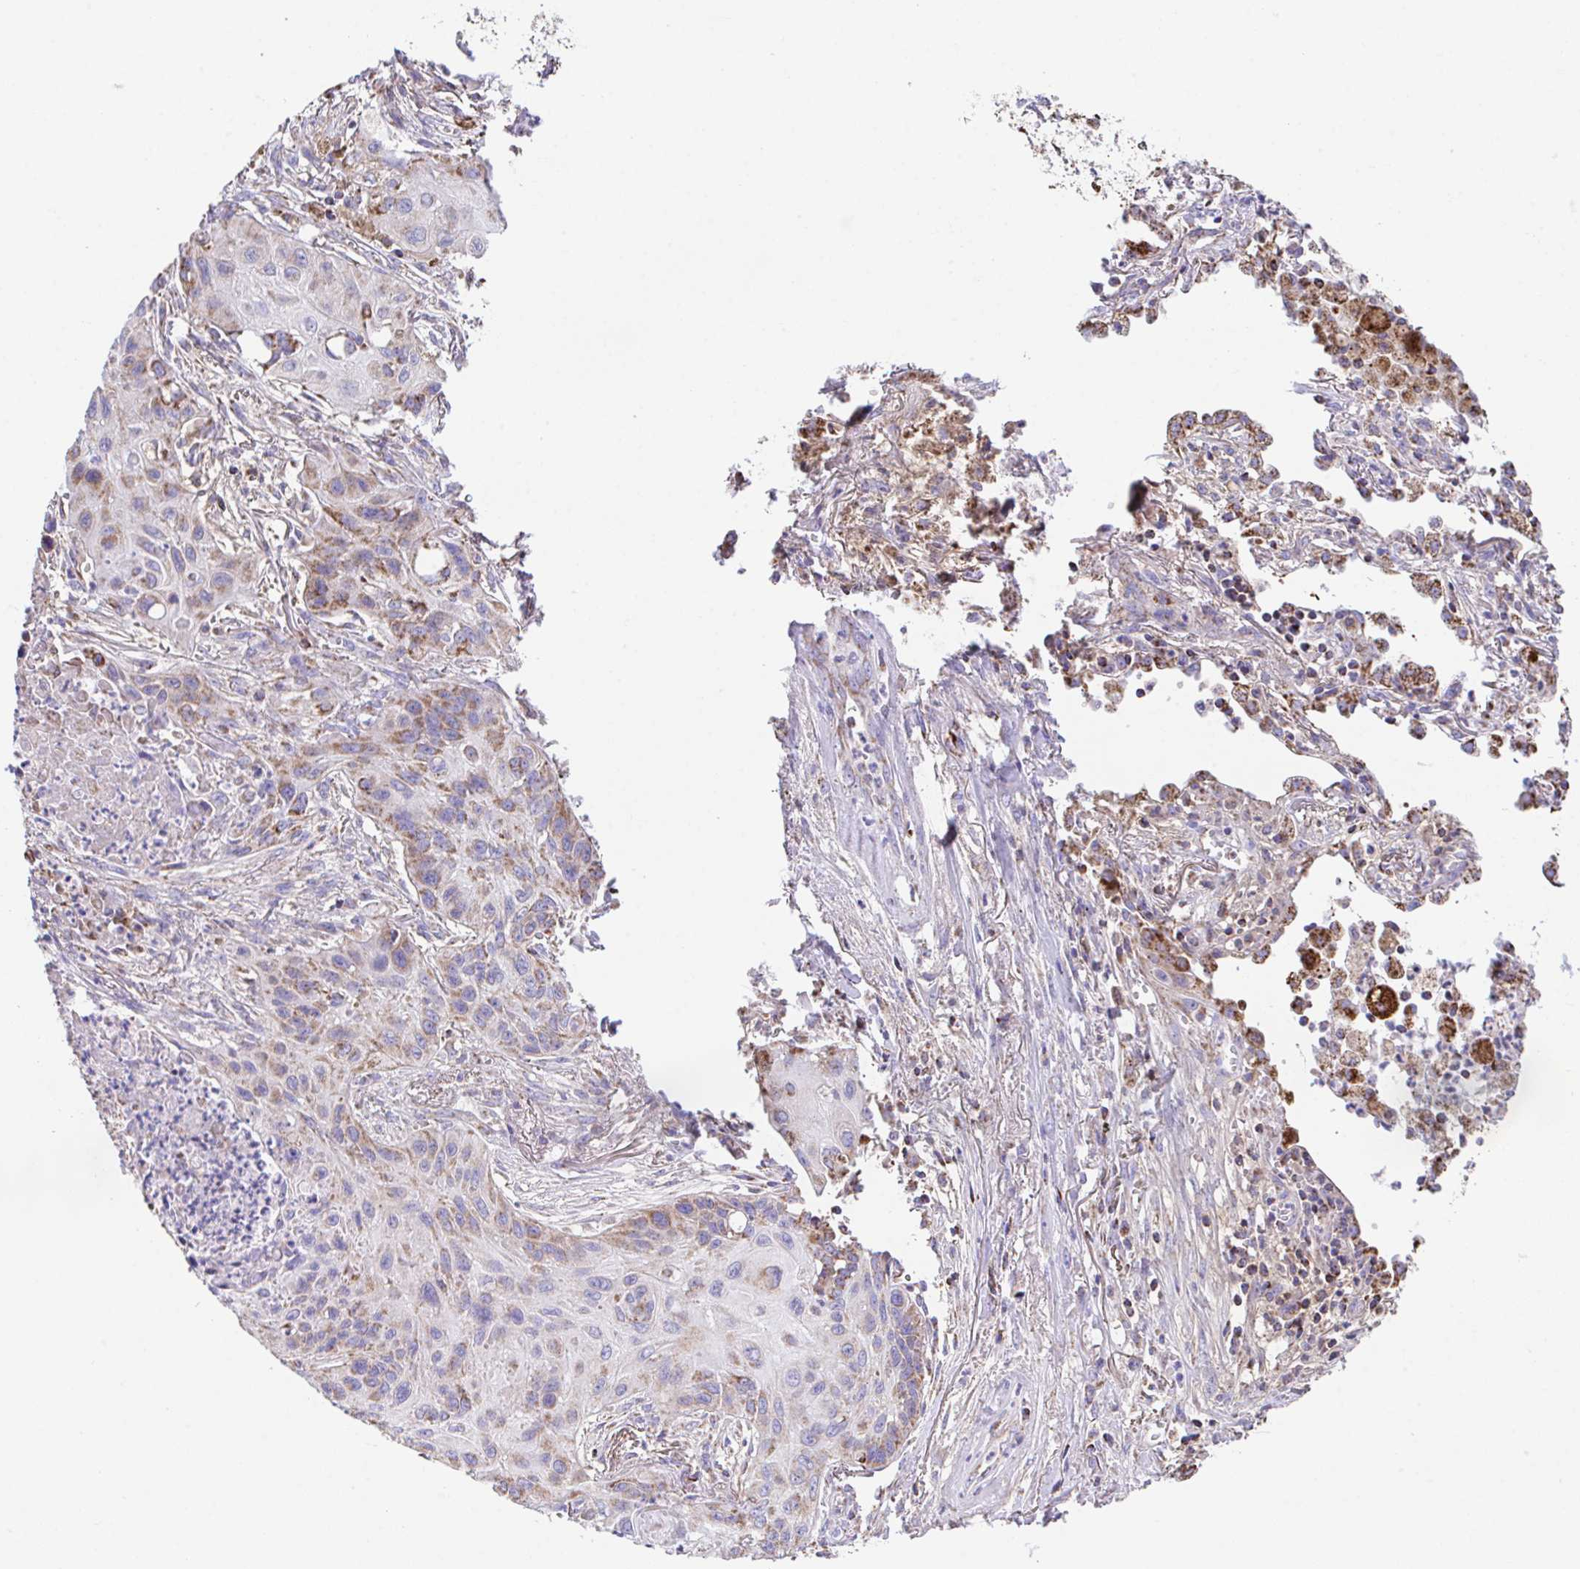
{"staining": {"intensity": "weak", "quantity": "25%-75%", "location": "cytoplasmic/membranous"}, "tissue": "lung cancer", "cell_type": "Tumor cells", "image_type": "cancer", "snomed": [{"axis": "morphology", "description": "Squamous cell carcinoma, NOS"}, {"axis": "topography", "description": "Lung"}], "caption": "The histopathology image reveals staining of lung cancer, revealing weak cytoplasmic/membranous protein positivity (brown color) within tumor cells.", "gene": "PCMTD2", "patient": {"sex": "male", "age": 71}}